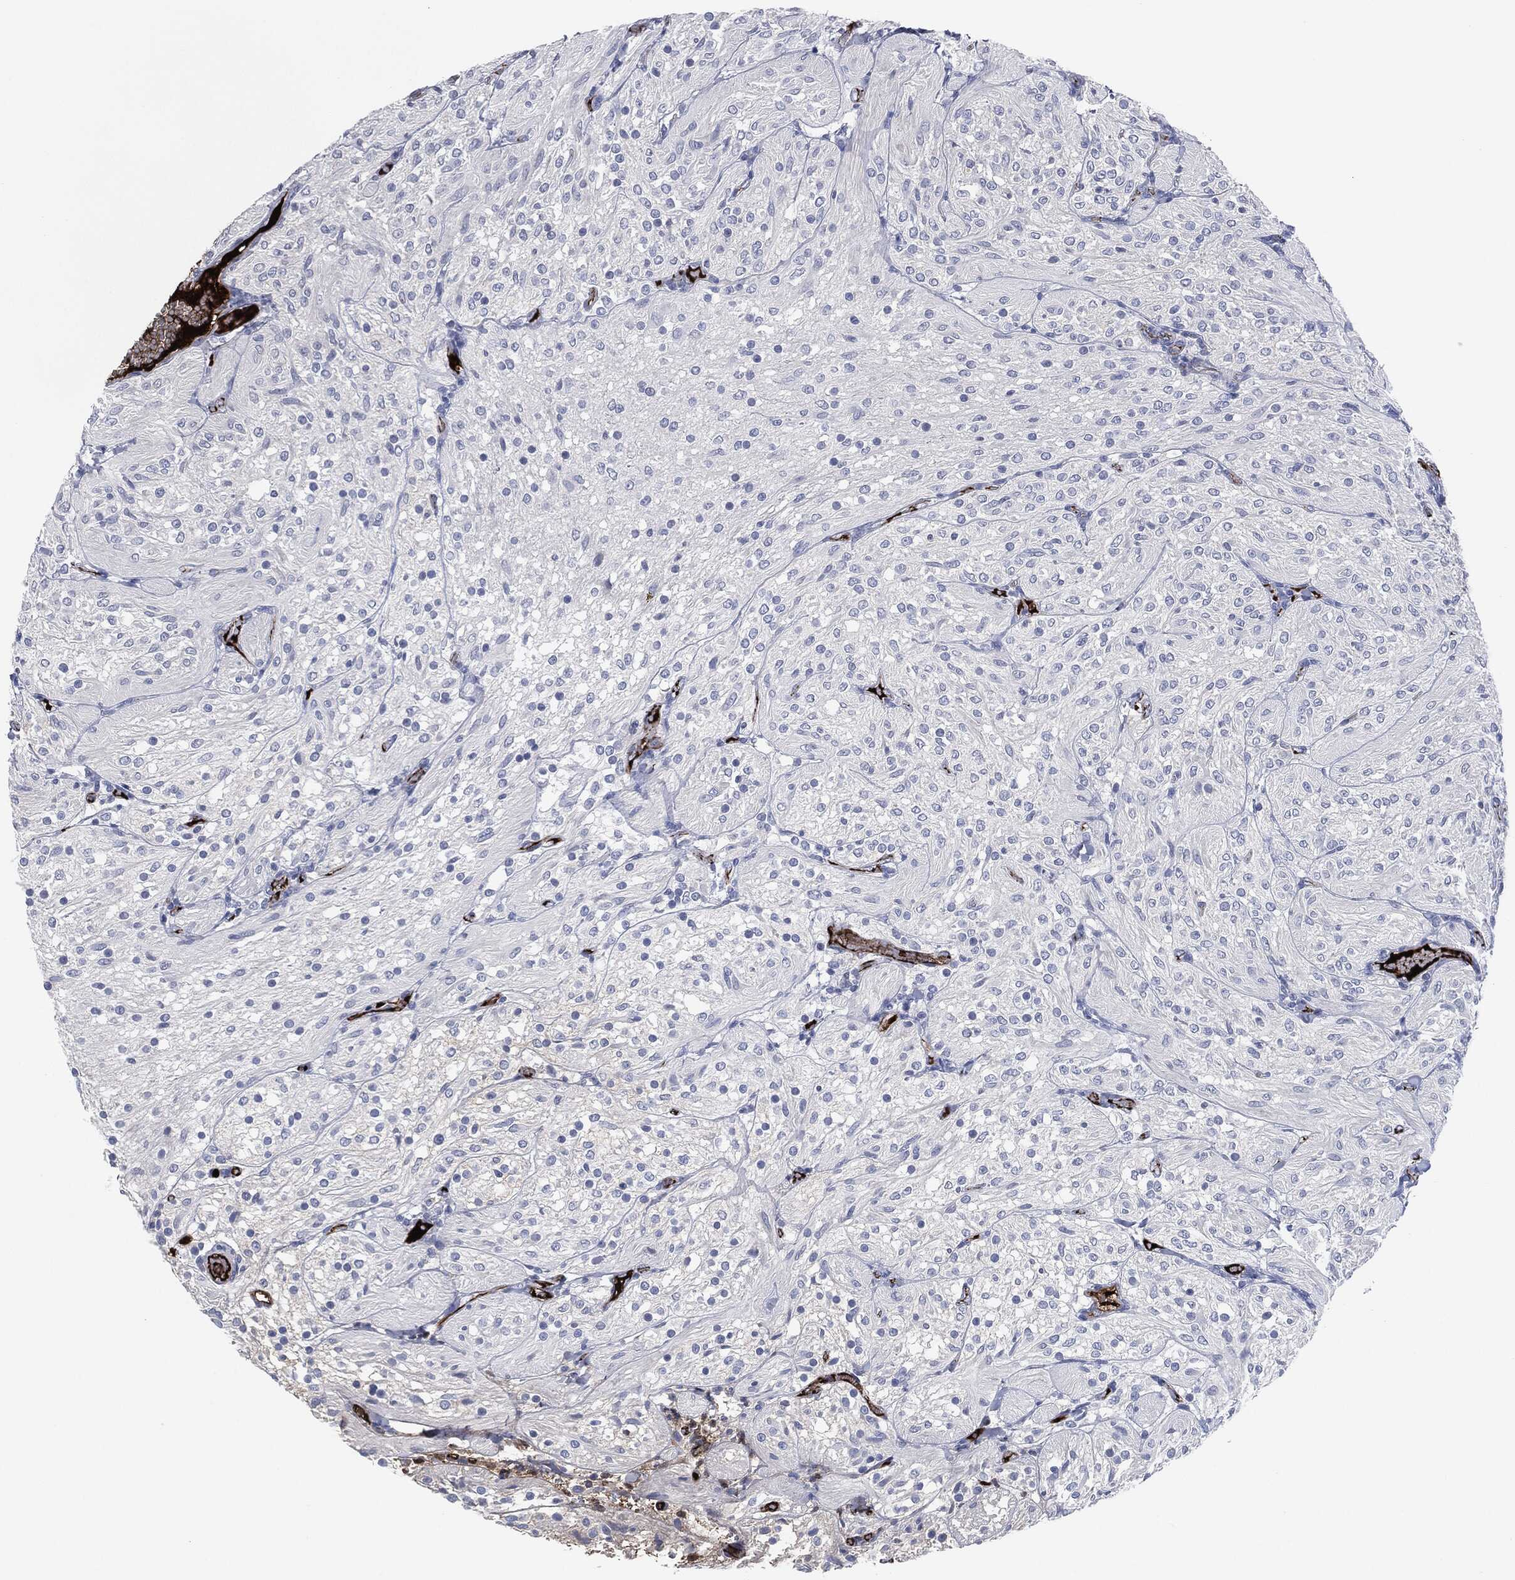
{"staining": {"intensity": "negative", "quantity": "none", "location": "none"}, "tissue": "glioma", "cell_type": "Tumor cells", "image_type": "cancer", "snomed": [{"axis": "morphology", "description": "Glioma, malignant, Low grade"}, {"axis": "topography", "description": "Brain"}], "caption": "High power microscopy micrograph of an immunohistochemistry (IHC) image of malignant low-grade glioma, revealing no significant expression in tumor cells.", "gene": "APOB", "patient": {"sex": "male", "age": 3}}